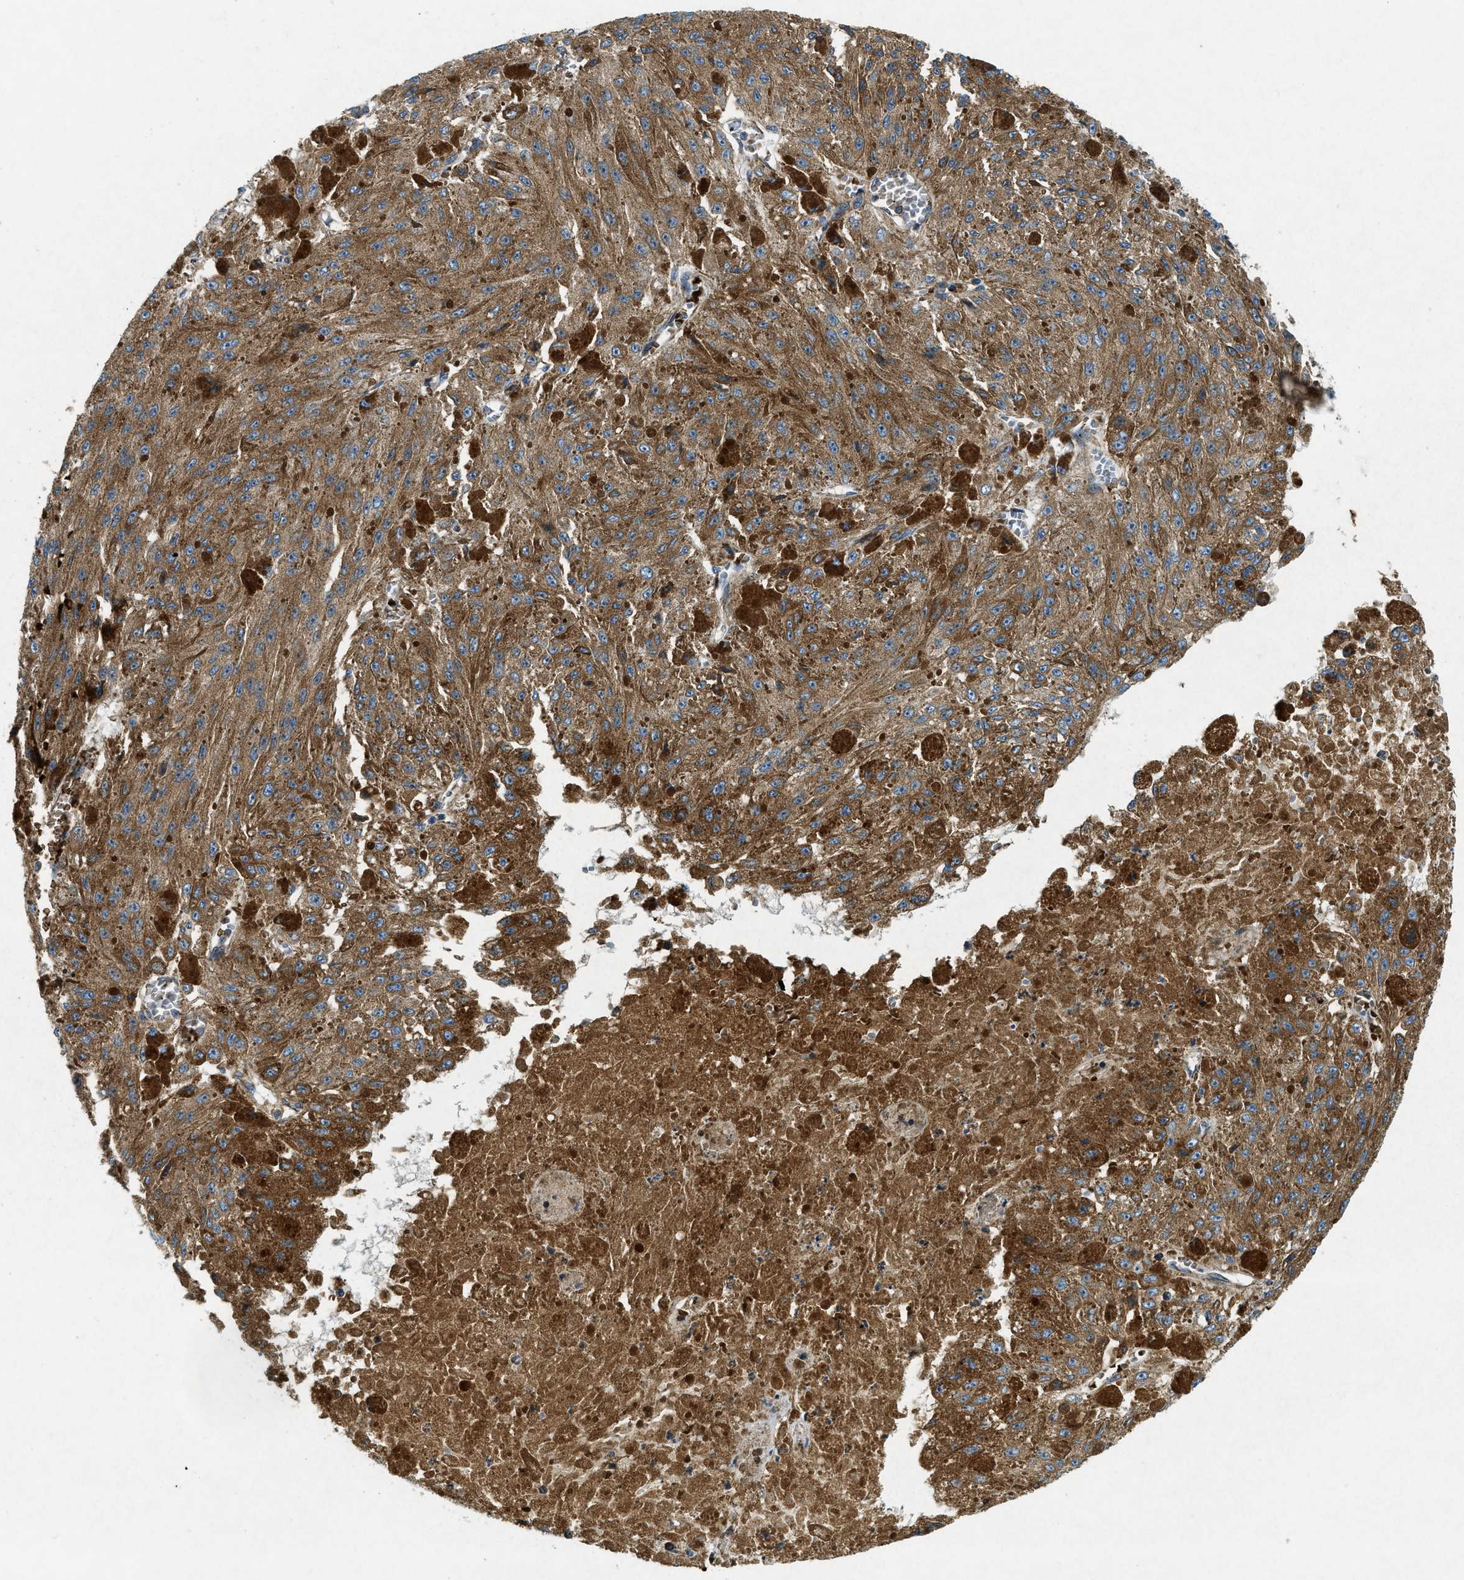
{"staining": {"intensity": "moderate", "quantity": ">75%", "location": "cytoplasmic/membranous"}, "tissue": "melanoma", "cell_type": "Tumor cells", "image_type": "cancer", "snomed": [{"axis": "morphology", "description": "Malignant melanoma, NOS"}, {"axis": "topography", "description": "Other"}], "caption": "Immunohistochemistry (IHC) staining of melanoma, which displays medium levels of moderate cytoplasmic/membranous positivity in about >75% of tumor cells indicating moderate cytoplasmic/membranous protein staining. The staining was performed using DAB (brown) for protein detection and nuclei were counterstained in hematoxylin (blue).", "gene": "CSPG4", "patient": {"sex": "male", "age": 79}}